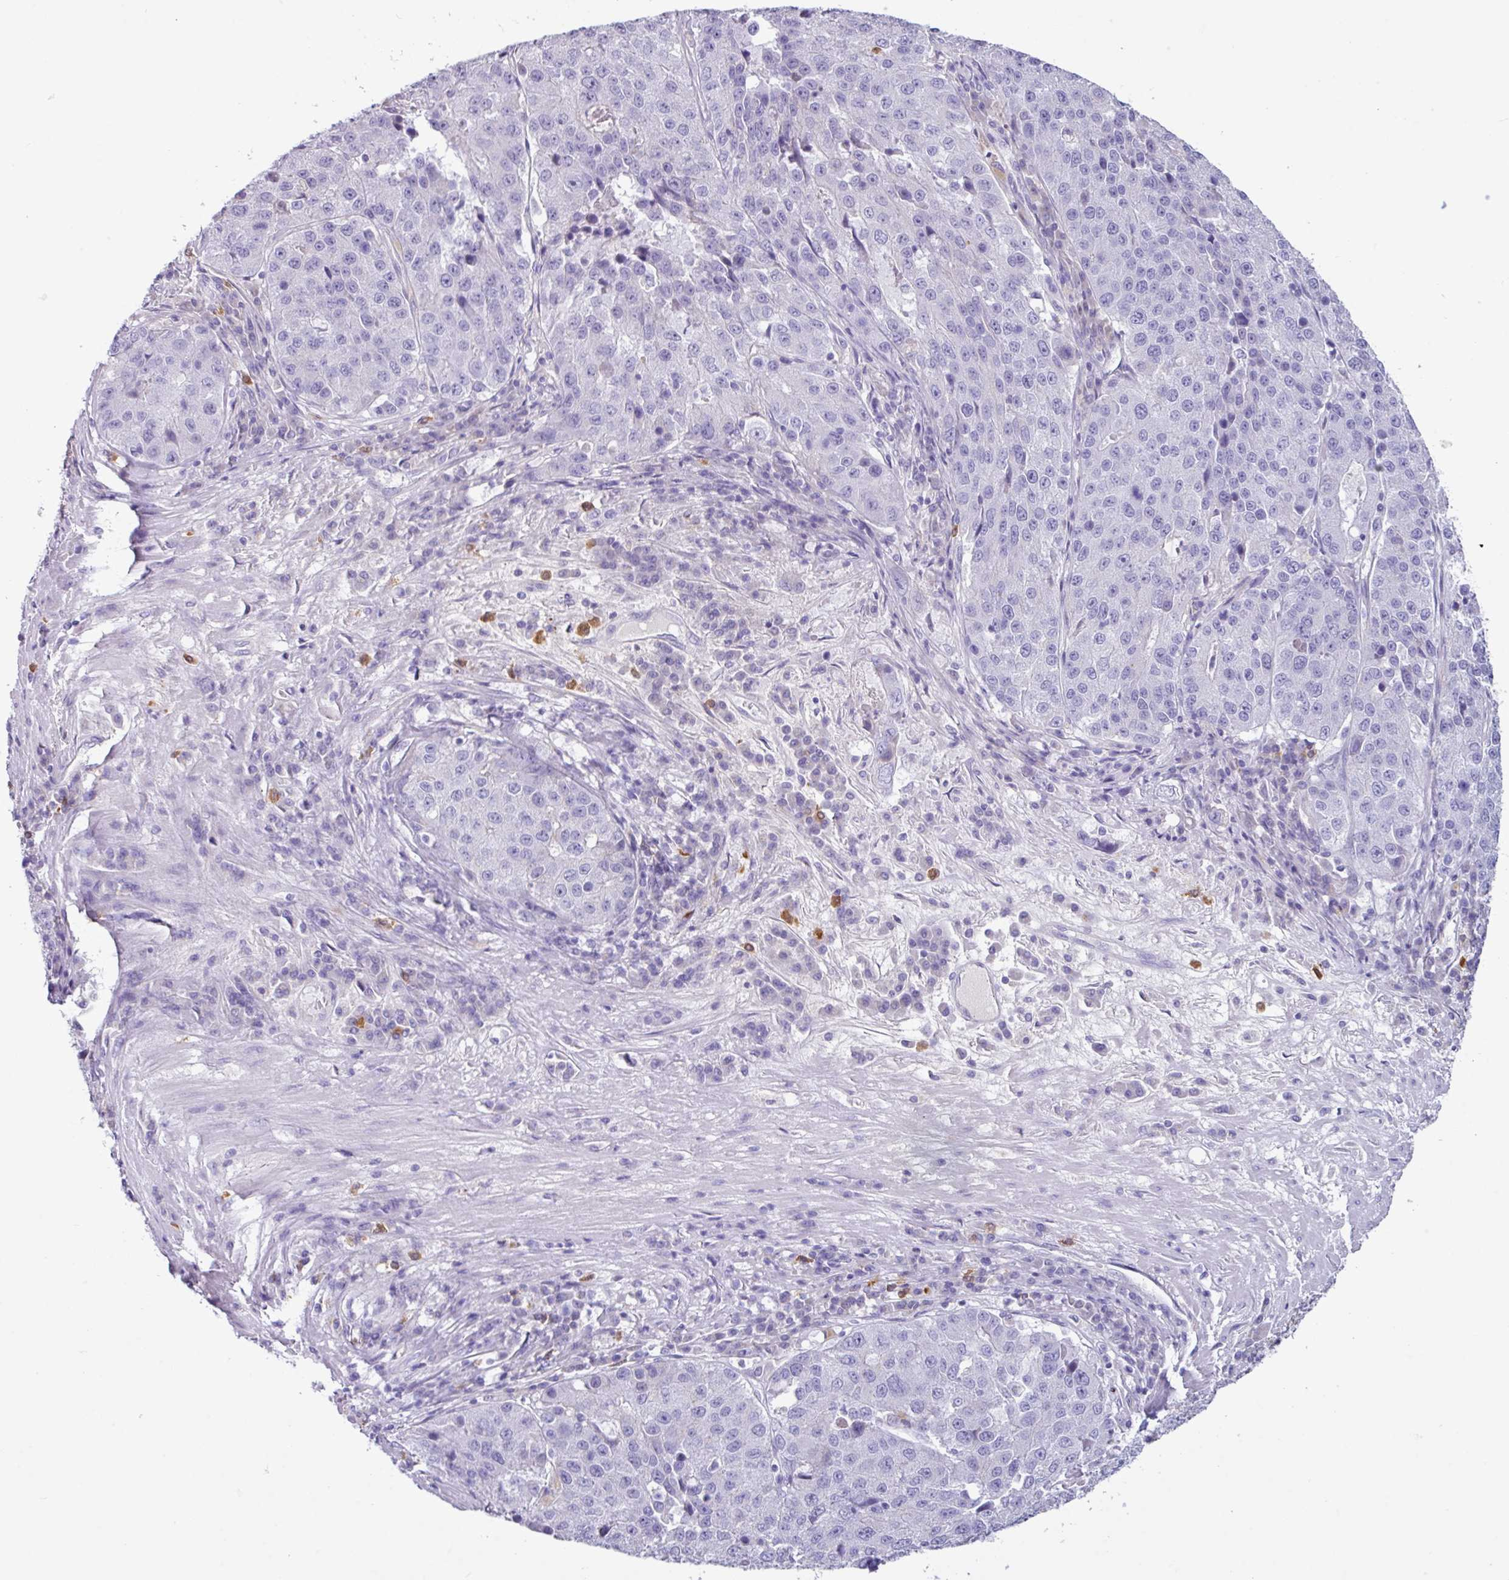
{"staining": {"intensity": "negative", "quantity": "none", "location": "none"}, "tissue": "stomach cancer", "cell_type": "Tumor cells", "image_type": "cancer", "snomed": [{"axis": "morphology", "description": "Adenocarcinoma, NOS"}, {"axis": "topography", "description": "Stomach"}], "caption": "Immunohistochemical staining of stomach cancer displays no significant positivity in tumor cells.", "gene": "ZNF524", "patient": {"sex": "male", "age": 71}}